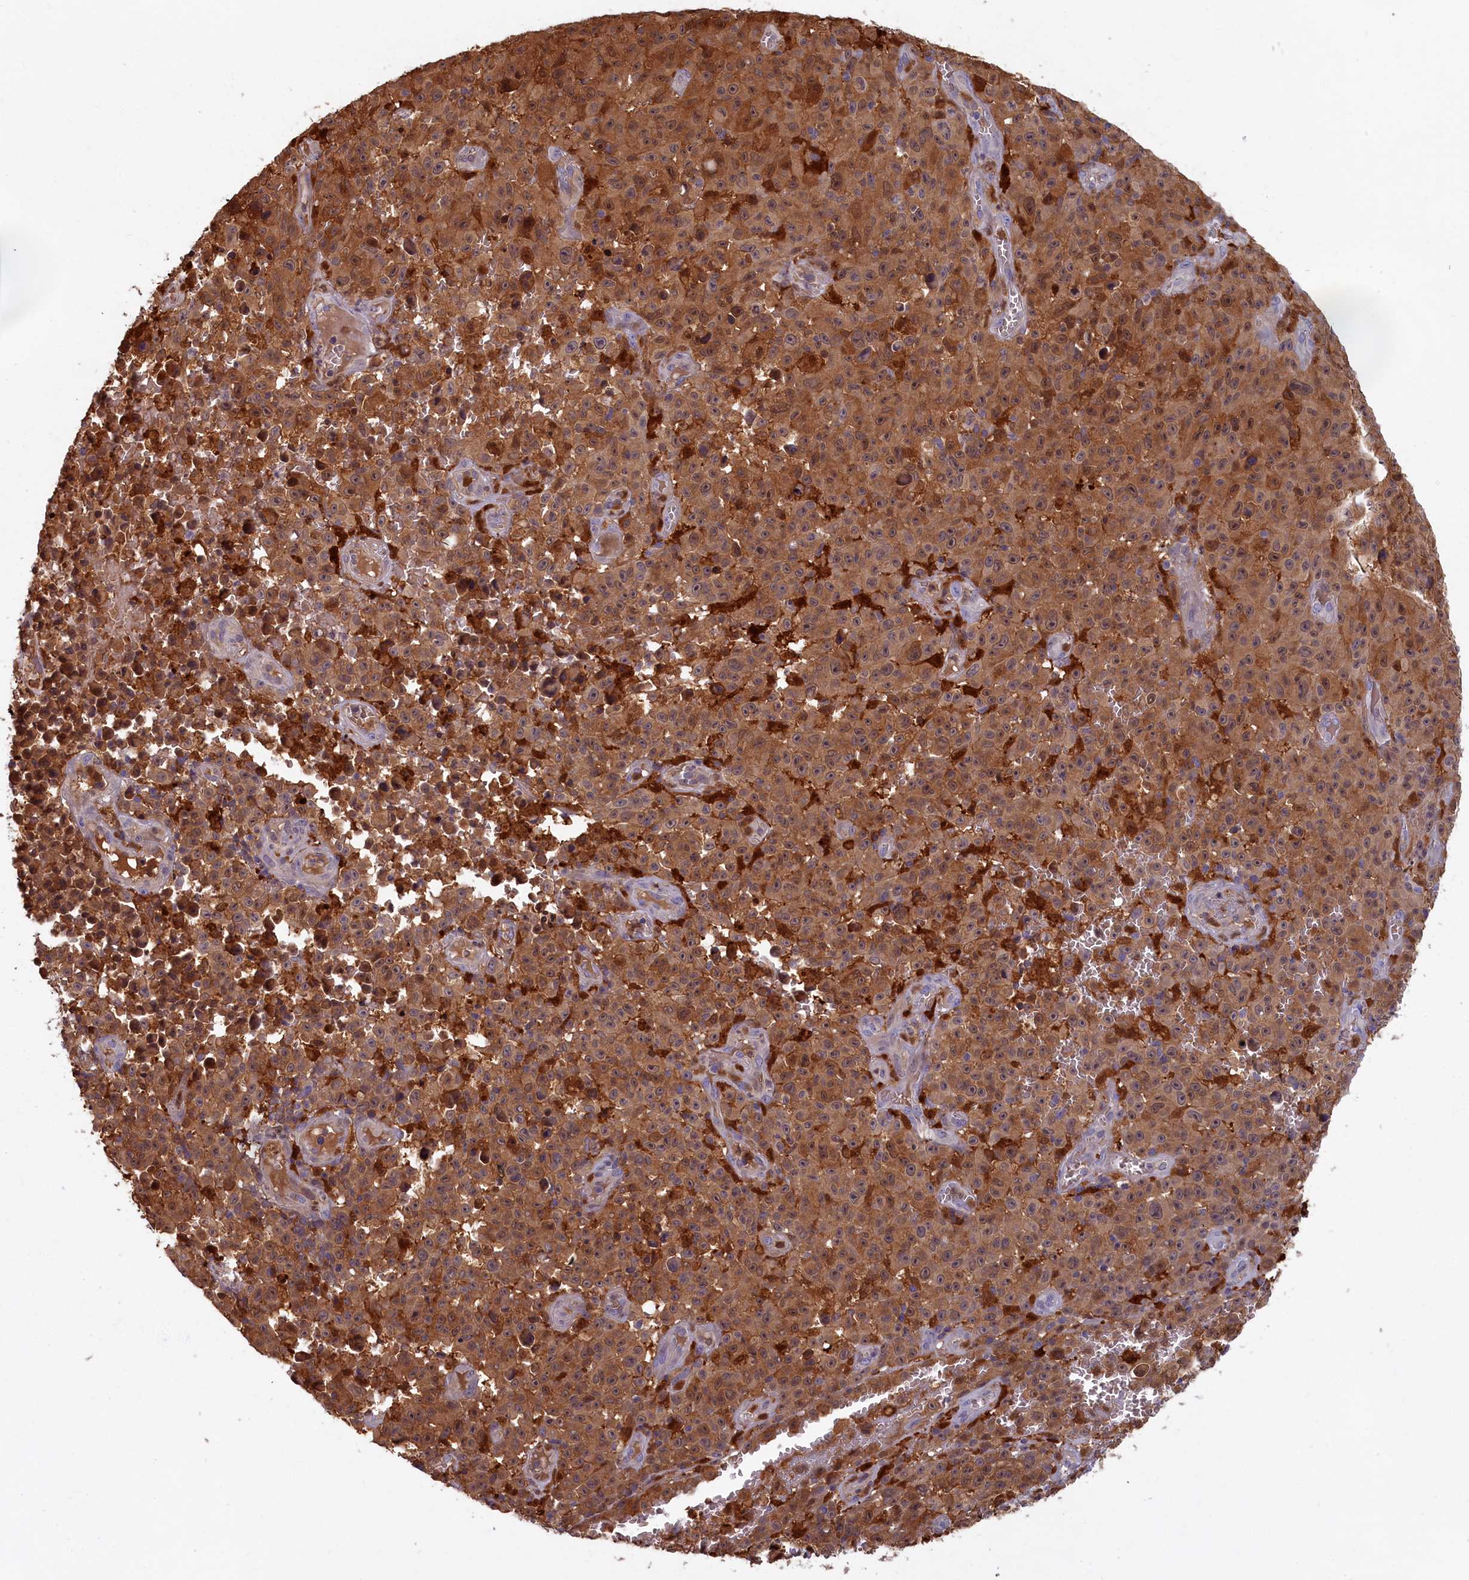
{"staining": {"intensity": "strong", "quantity": ">75%", "location": "cytoplasmic/membranous"}, "tissue": "melanoma", "cell_type": "Tumor cells", "image_type": "cancer", "snomed": [{"axis": "morphology", "description": "Malignant melanoma, NOS"}, {"axis": "topography", "description": "Skin"}], "caption": "Human melanoma stained with a brown dye displays strong cytoplasmic/membranous positive expression in approximately >75% of tumor cells.", "gene": "BLVRB", "patient": {"sex": "female", "age": 82}}